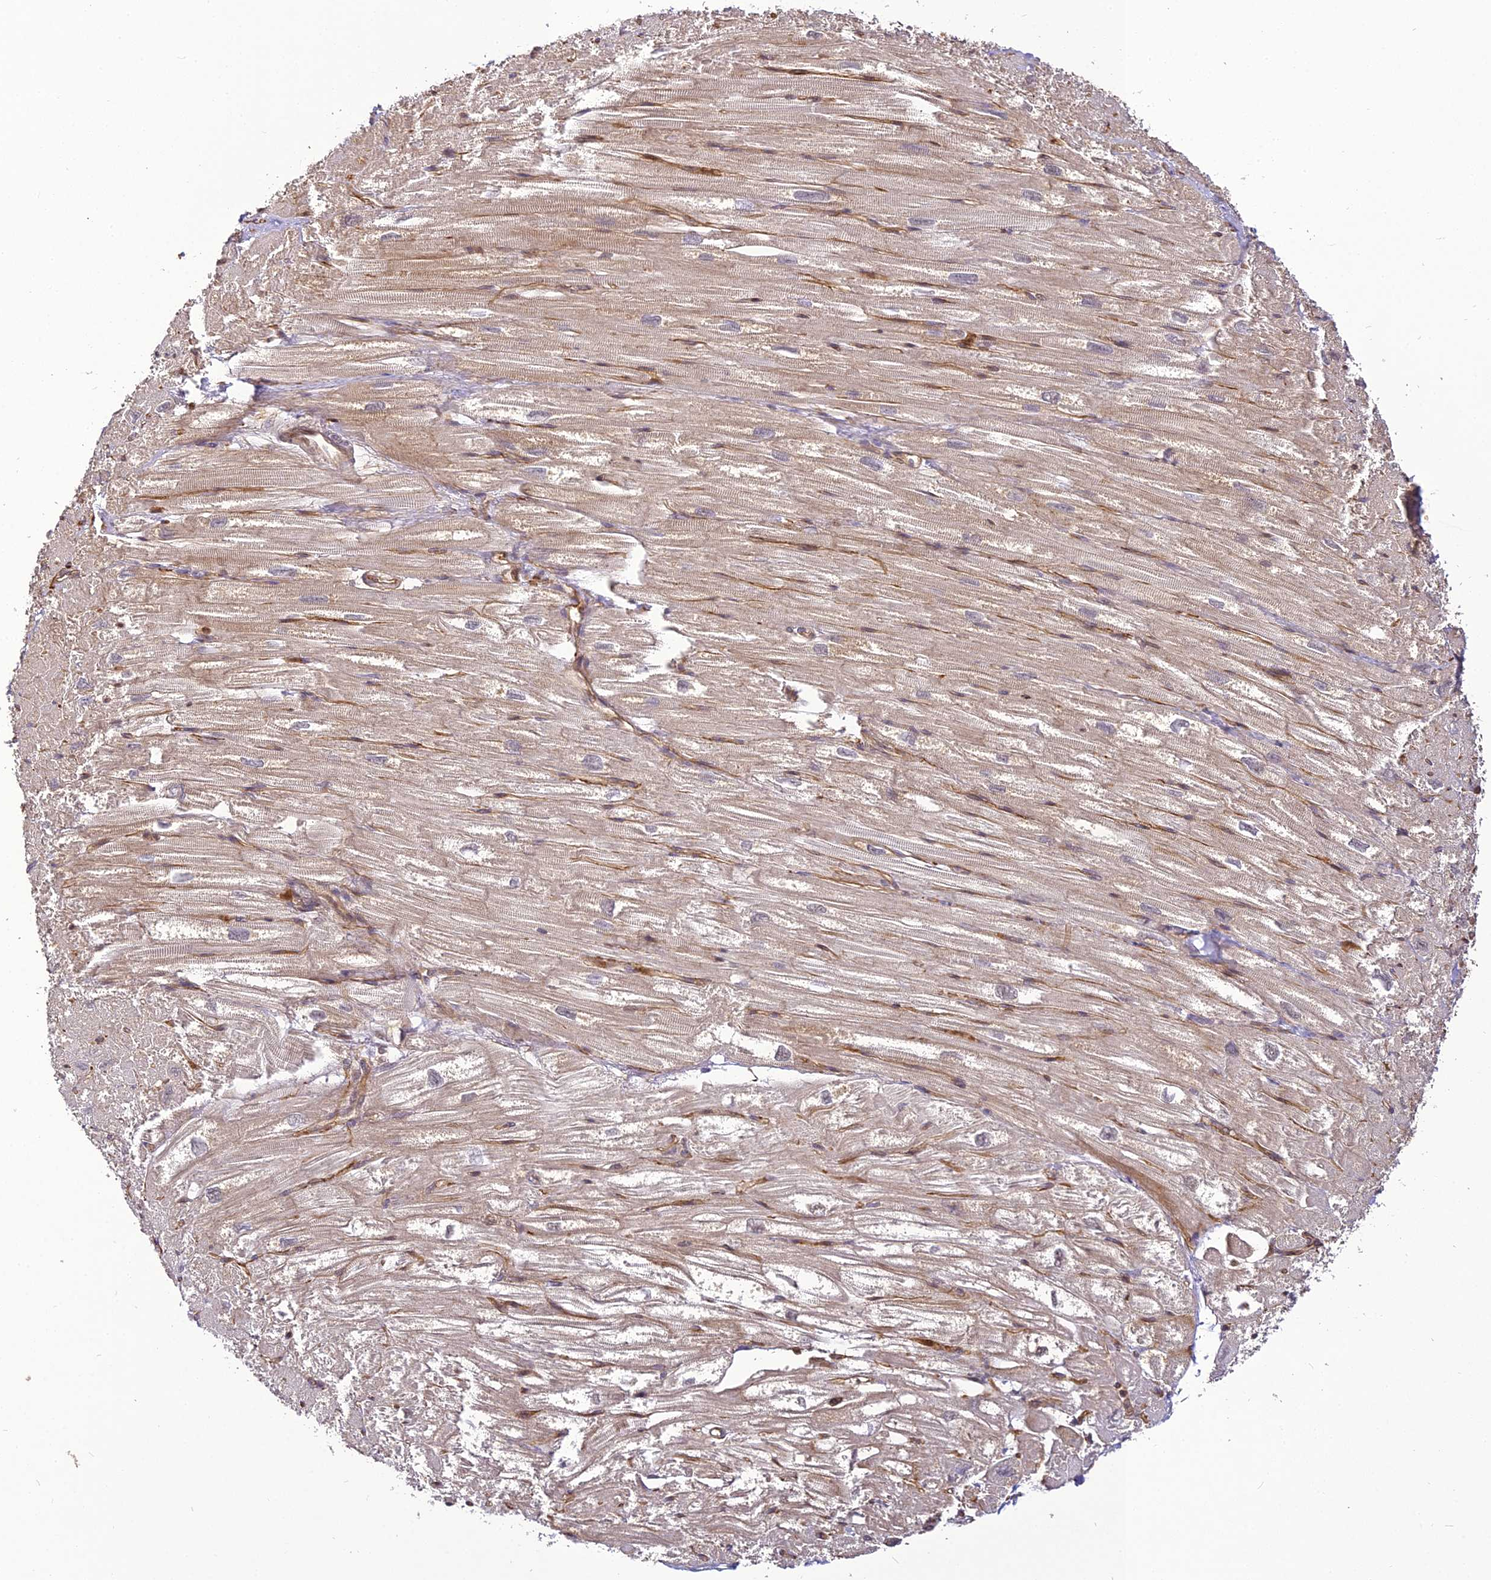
{"staining": {"intensity": "moderate", "quantity": "<25%", "location": "cytoplasmic/membranous"}, "tissue": "heart muscle", "cell_type": "Cardiomyocytes", "image_type": "normal", "snomed": [{"axis": "morphology", "description": "Normal tissue, NOS"}, {"axis": "topography", "description": "Heart"}], "caption": "This image reveals normal heart muscle stained with immunohistochemistry to label a protein in brown. The cytoplasmic/membranous of cardiomyocytes show moderate positivity for the protein. Nuclei are counter-stained blue.", "gene": "BCDIN3D", "patient": {"sex": "male", "age": 50}}